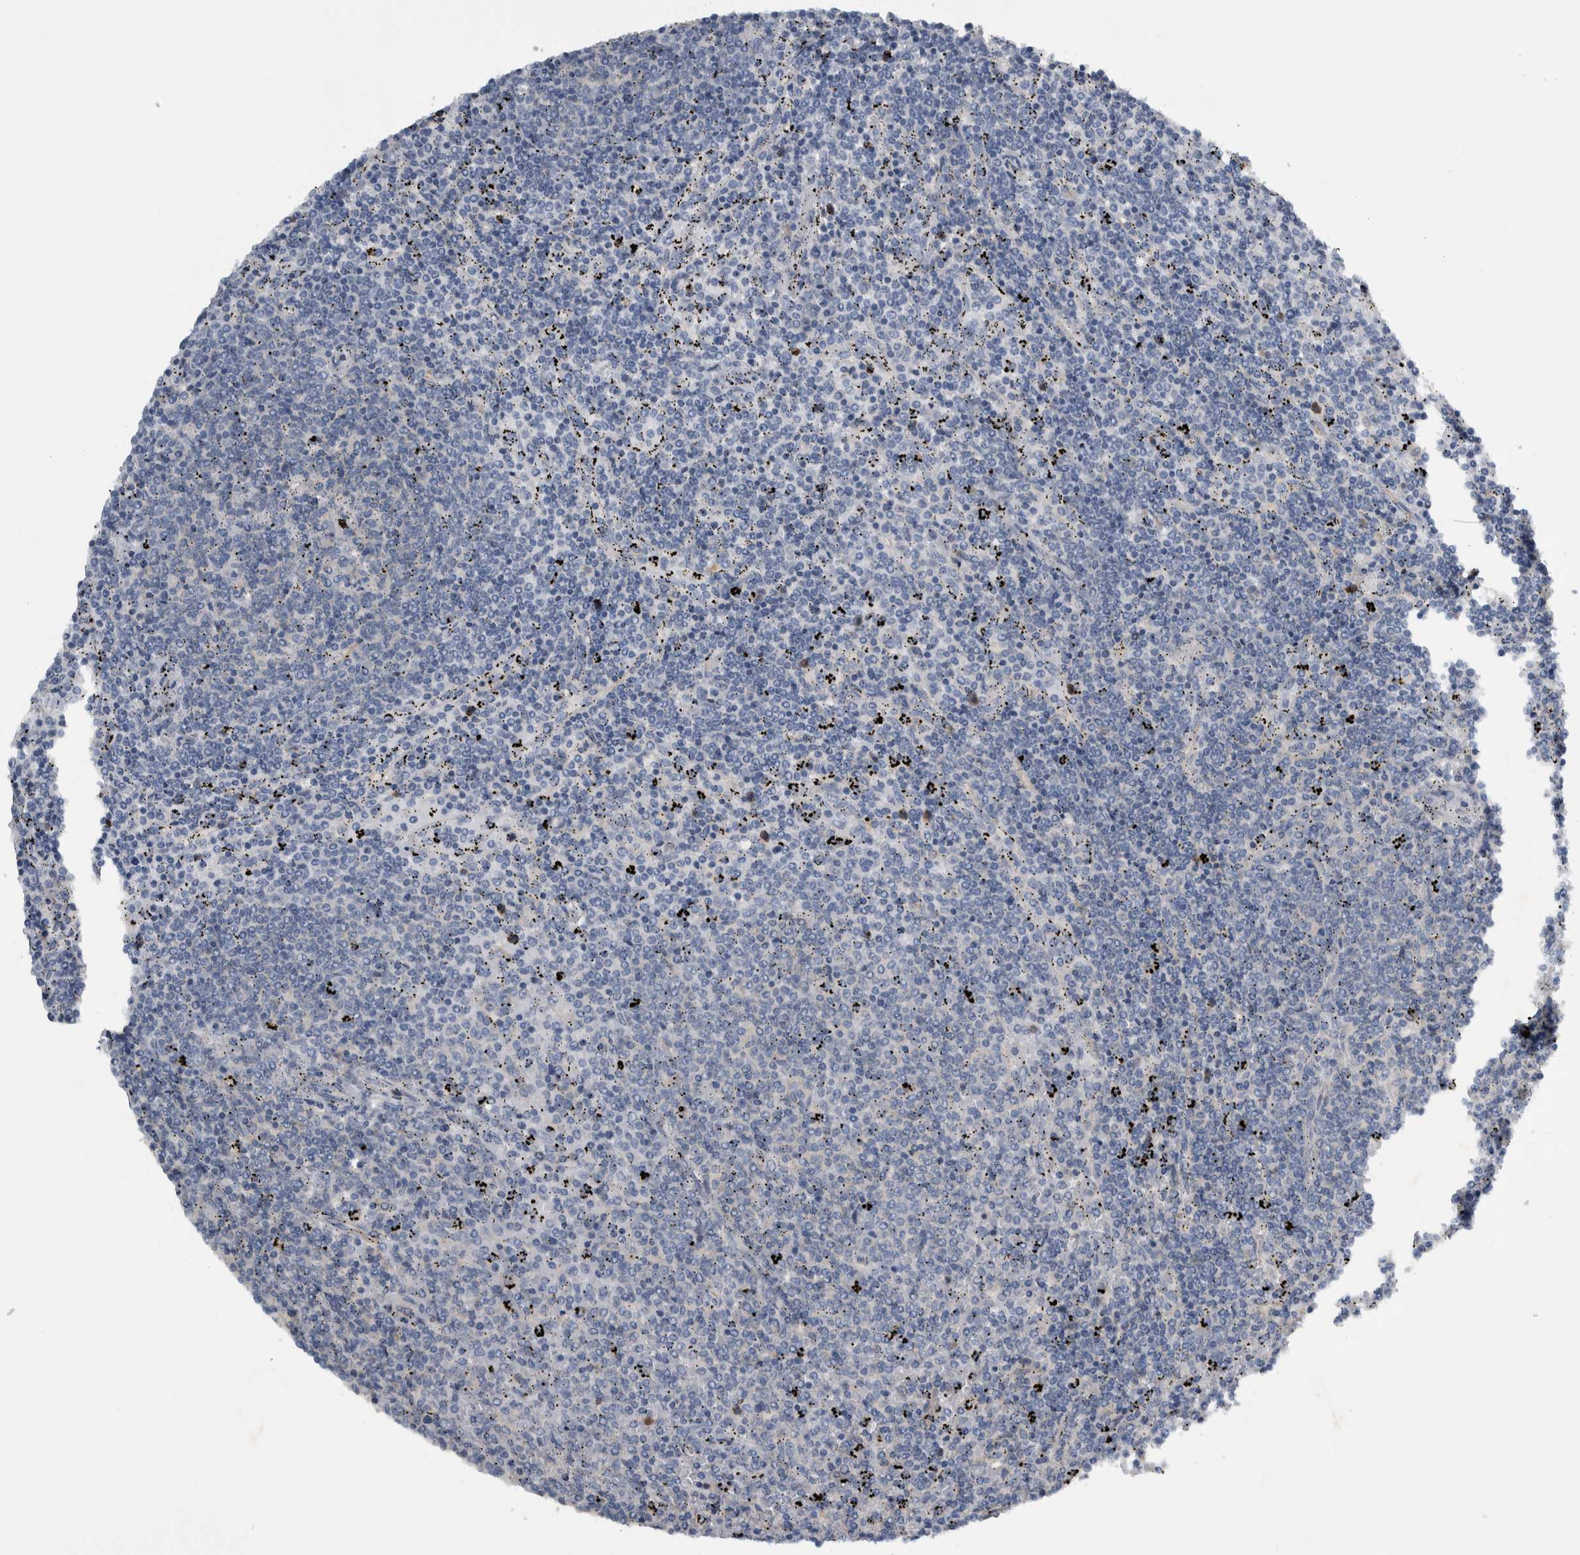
{"staining": {"intensity": "negative", "quantity": "none", "location": "none"}, "tissue": "lymphoma", "cell_type": "Tumor cells", "image_type": "cancer", "snomed": [{"axis": "morphology", "description": "Malignant lymphoma, non-Hodgkin's type, Low grade"}, {"axis": "topography", "description": "Spleen"}], "caption": "Immunohistochemistry (IHC) of human low-grade malignant lymphoma, non-Hodgkin's type displays no positivity in tumor cells.", "gene": "NT5C2", "patient": {"sex": "female", "age": 50}}